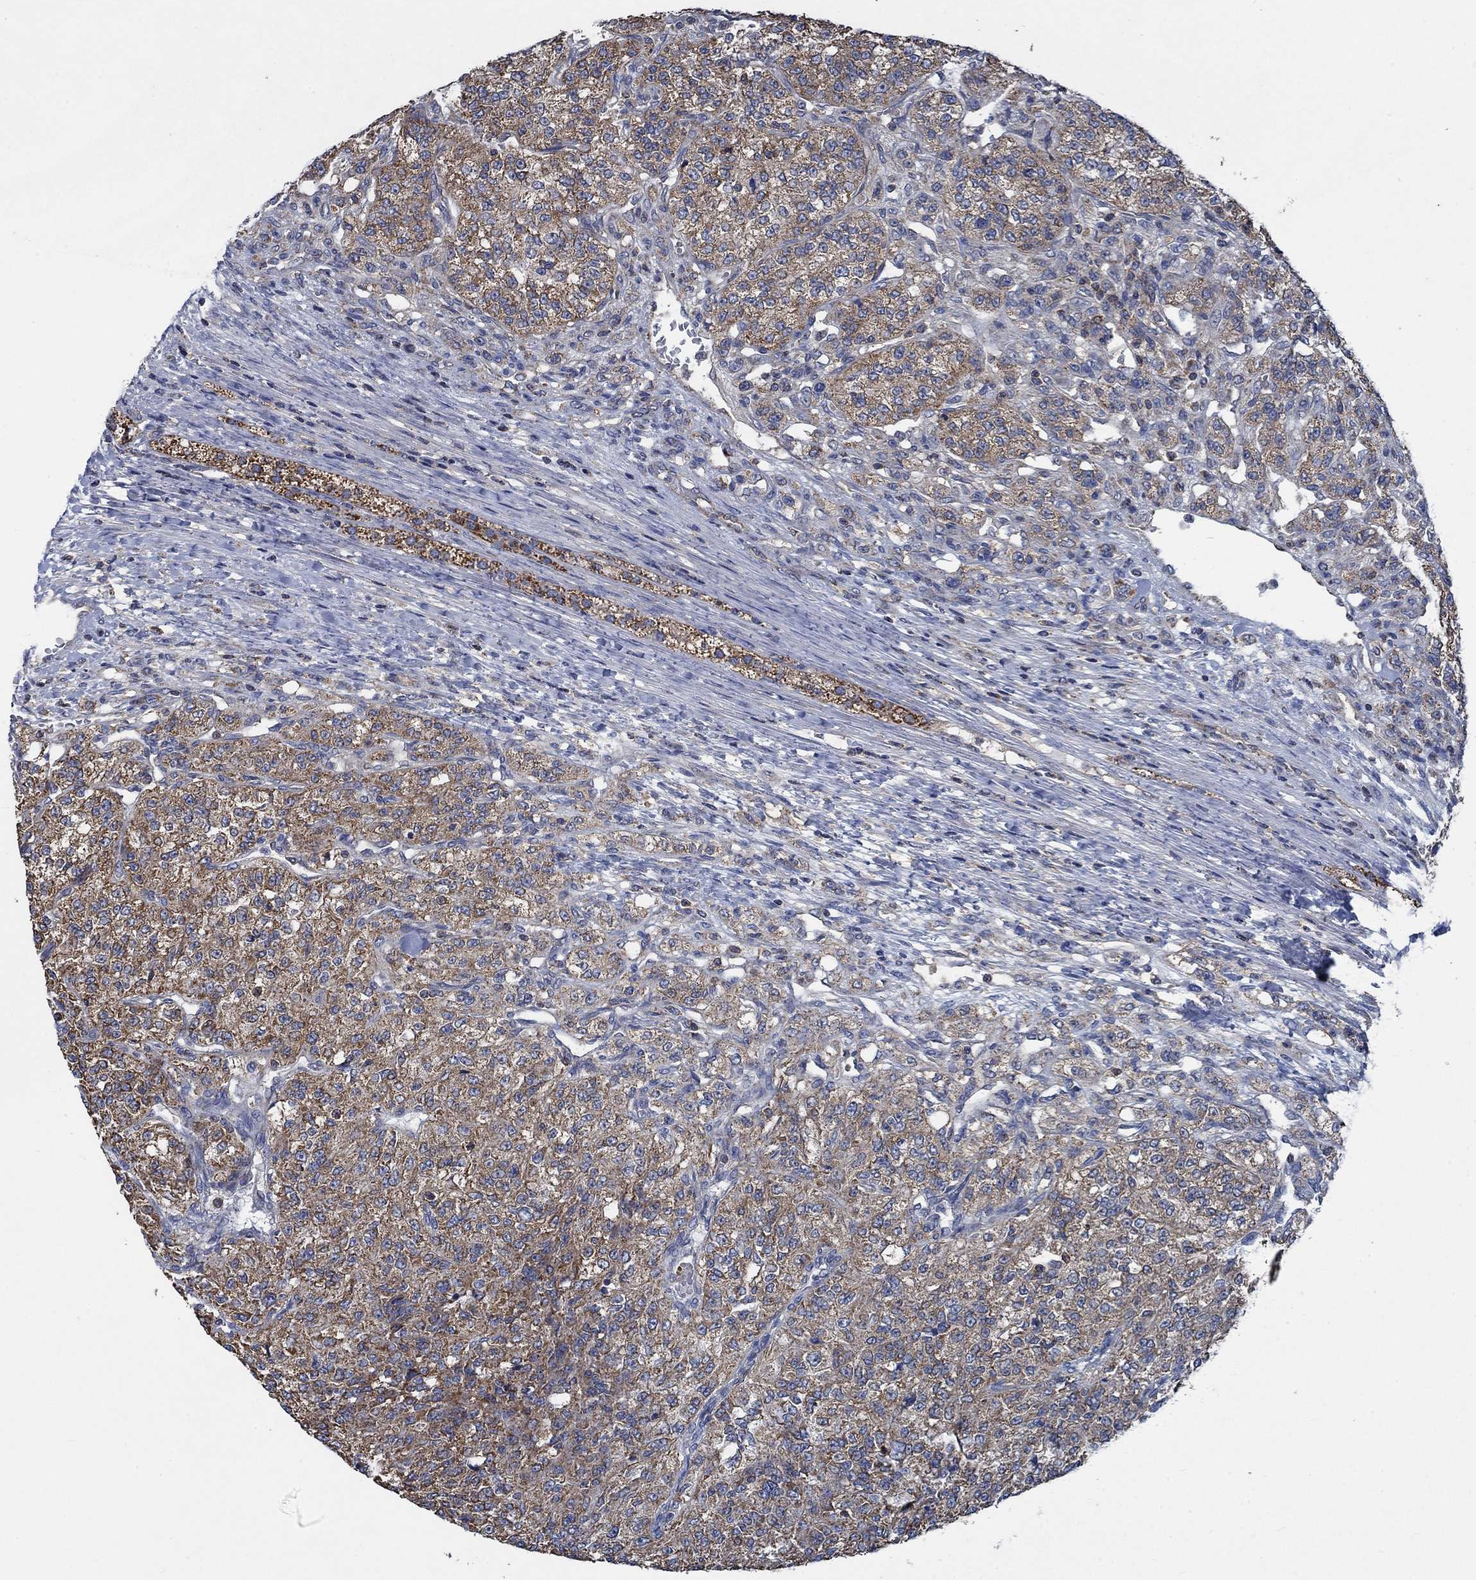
{"staining": {"intensity": "moderate", "quantity": "25%-75%", "location": "cytoplasmic/membranous"}, "tissue": "renal cancer", "cell_type": "Tumor cells", "image_type": "cancer", "snomed": [{"axis": "morphology", "description": "Adenocarcinoma, NOS"}, {"axis": "topography", "description": "Kidney"}], "caption": "IHC (DAB (3,3'-diaminobenzidine)) staining of human renal cancer (adenocarcinoma) displays moderate cytoplasmic/membranous protein expression in approximately 25%-75% of tumor cells.", "gene": "STXBP6", "patient": {"sex": "female", "age": 63}}